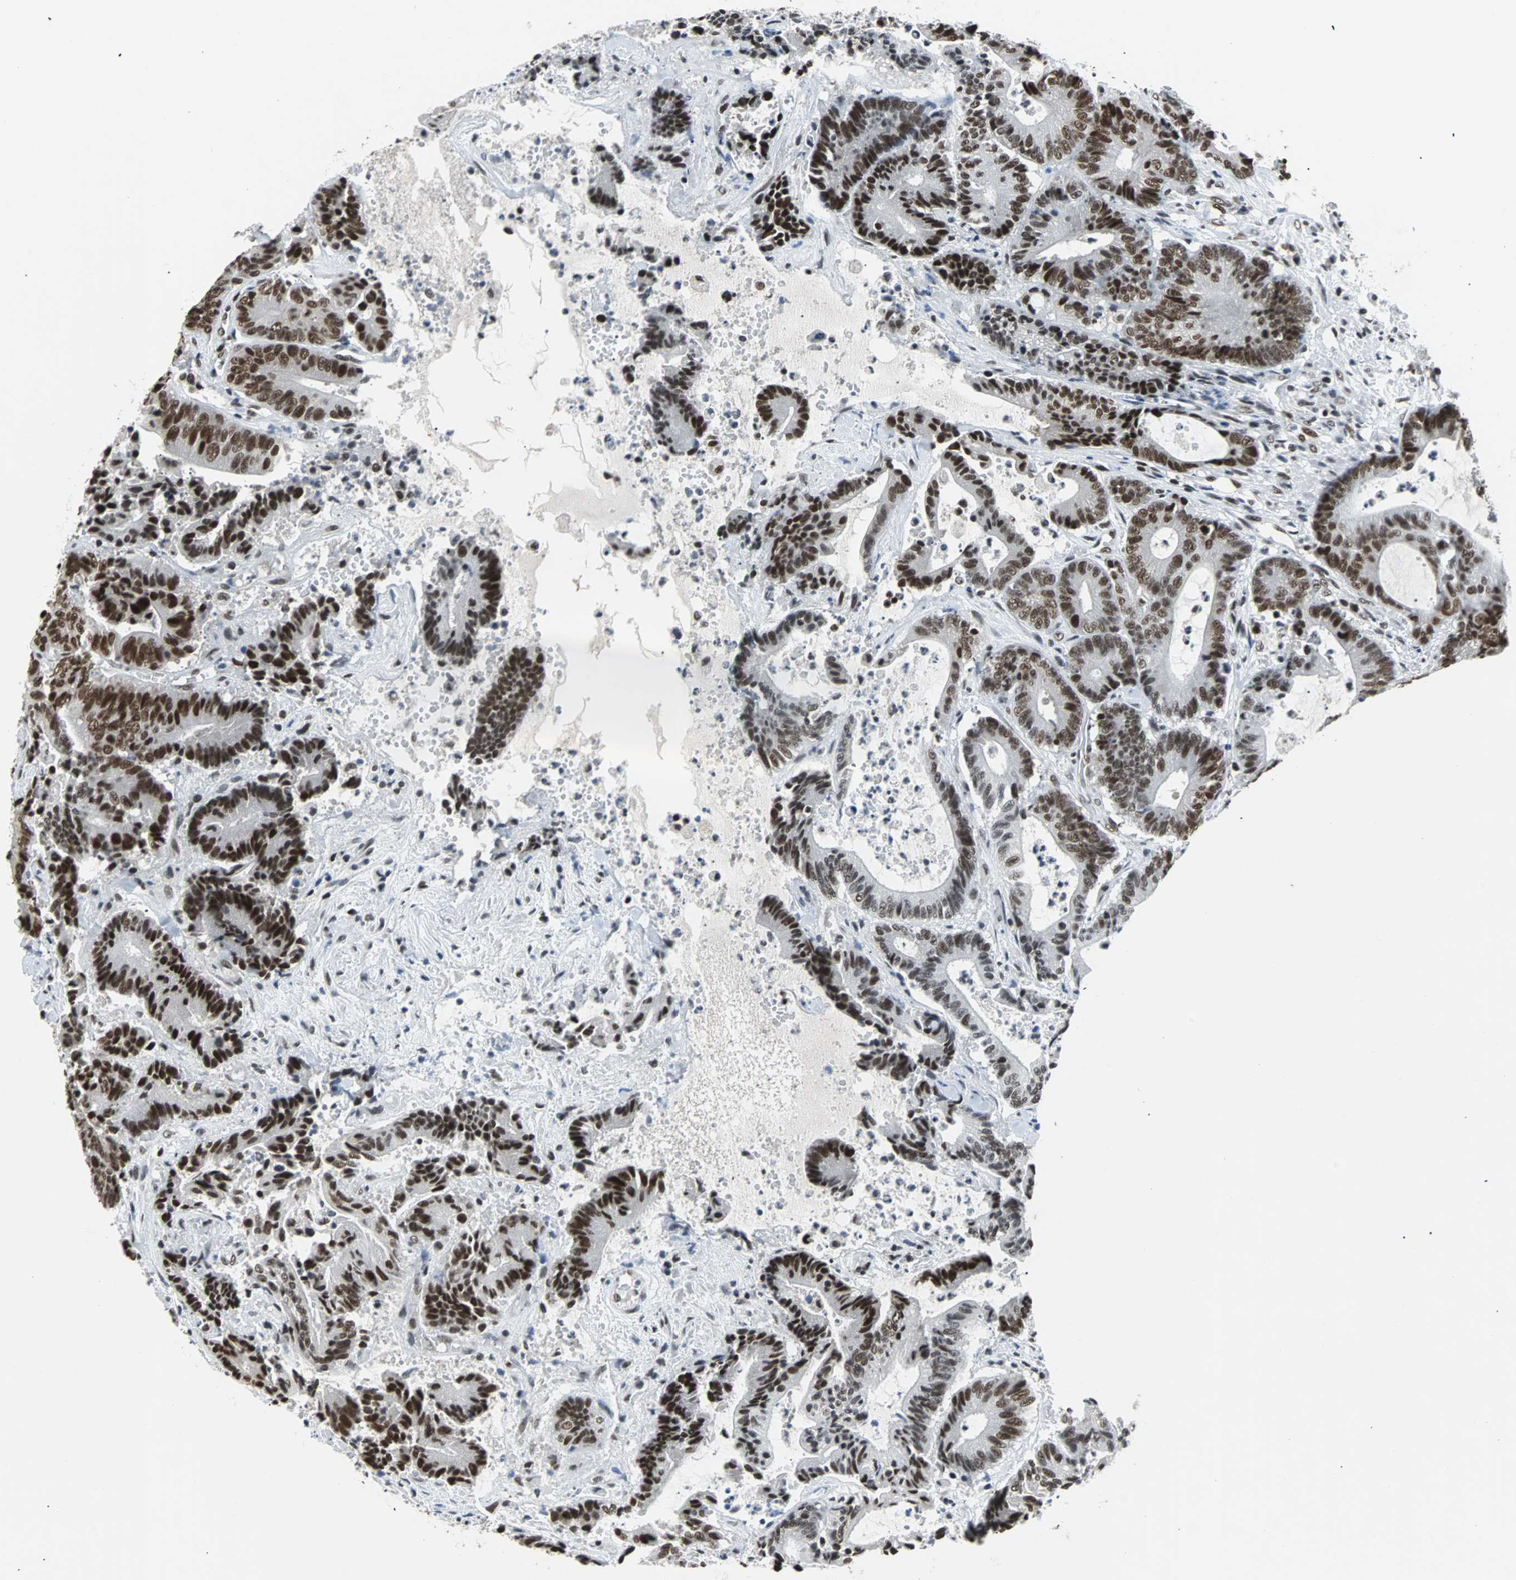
{"staining": {"intensity": "strong", "quantity": ">75%", "location": "nuclear"}, "tissue": "colorectal cancer", "cell_type": "Tumor cells", "image_type": "cancer", "snomed": [{"axis": "morphology", "description": "Adenocarcinoma, NOS"}, {"axis": "topography", "description": "Colon"}], "caption": "Immunohistochemical staining of human colorectal cancer (adenocarcinoma) demonstrates strong nuclear protein staining in approximately >75% of tumor cells. Using DAB (3,3'-diaminobenzidine) (brown) and hematoxylin (blue) stains, captured at high magnification using brightfield microscopy.", "gene": "GATAD2A", "patient": {"sex": "female", "age": 84}}